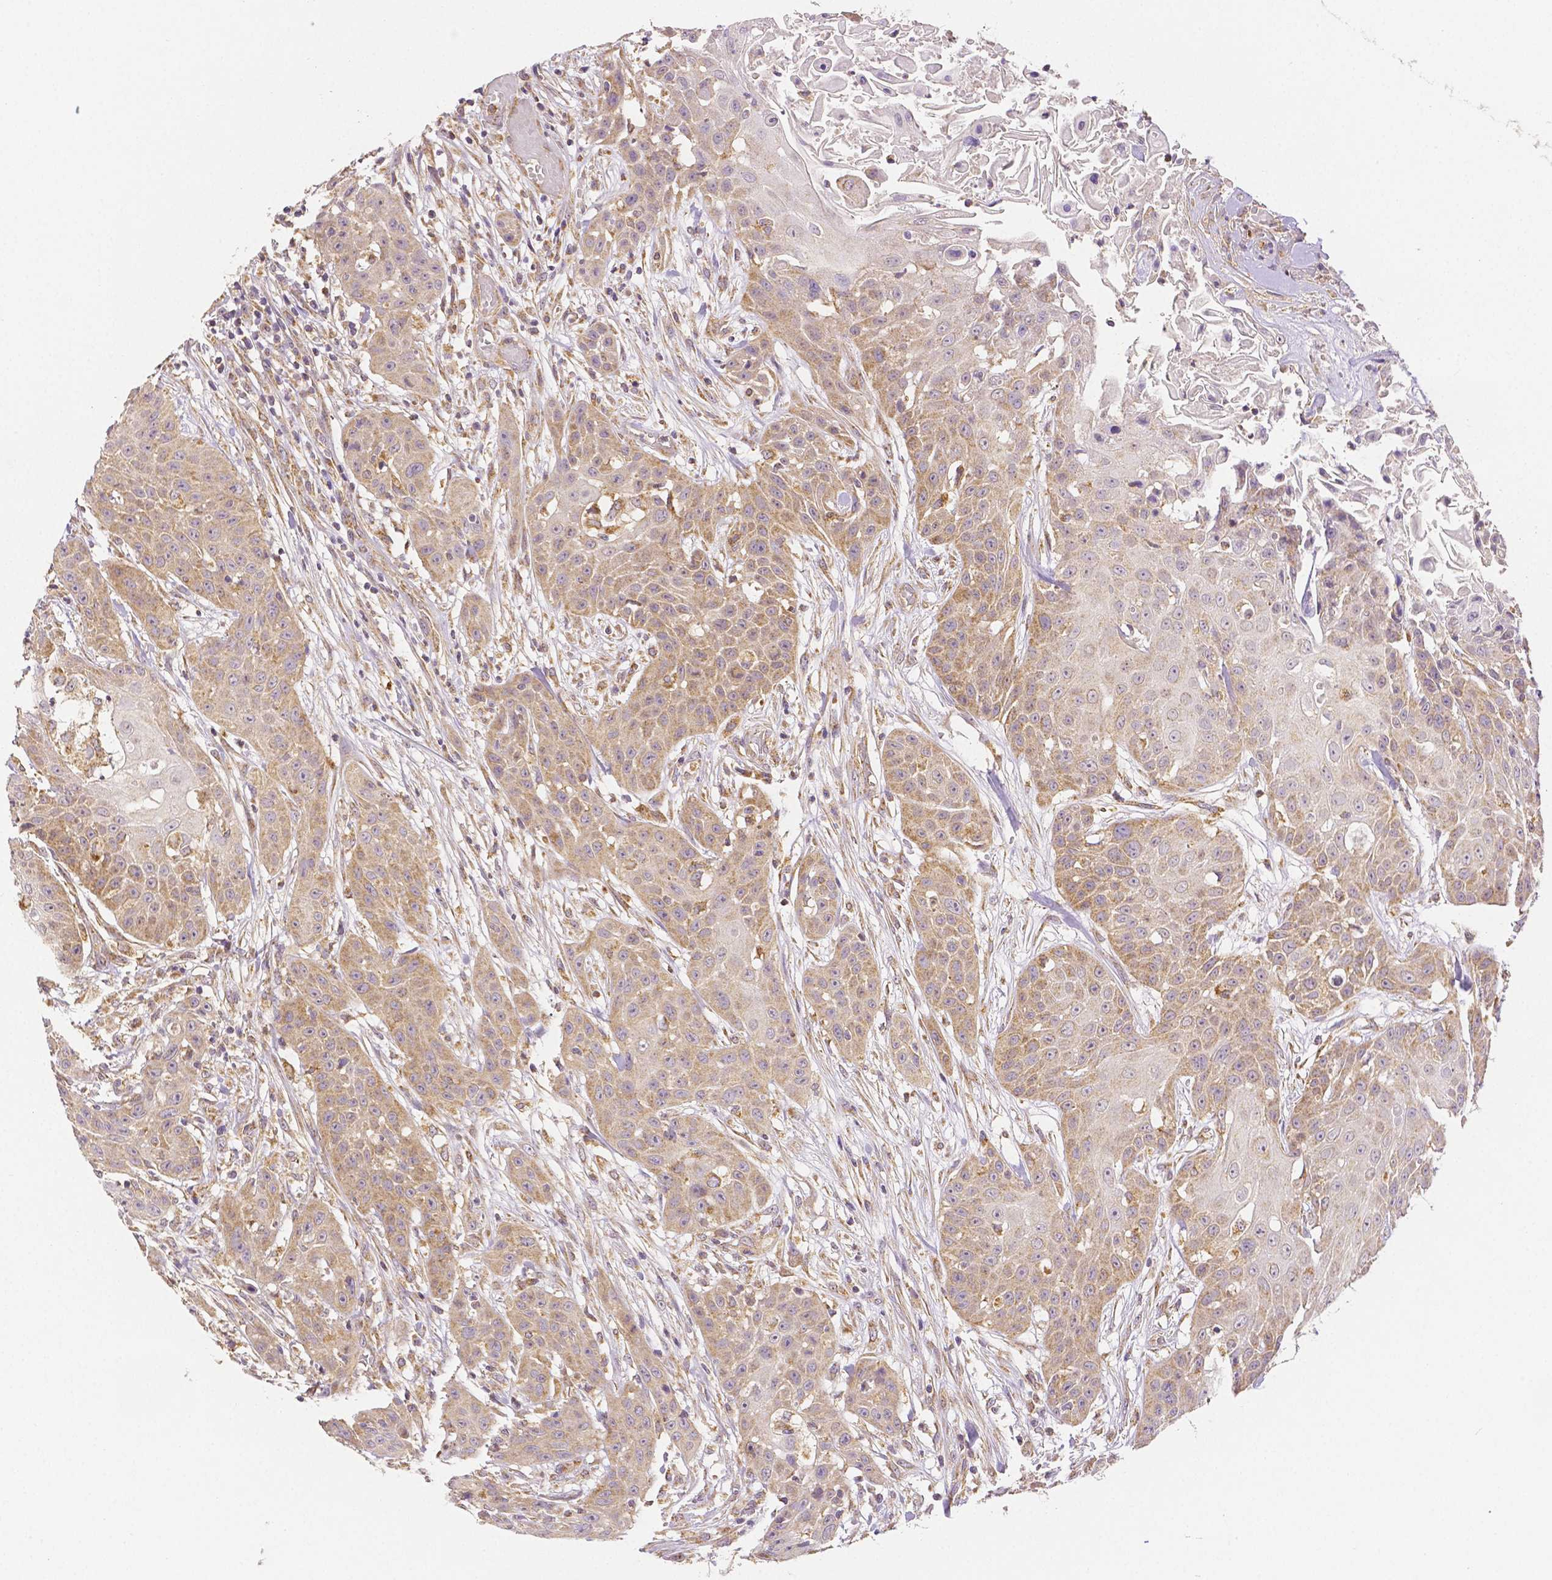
{"staining": {"intensity": "weak", "quantity": ">75%", "location": "cytoplasmic/membranous"}, "tissue": "head and neck cancer", "cell_type": "Tumor cells", "image_type": "cancer", "snomed": [{"axis": "morphology", "description": "Squamous cell carcinoma, NOS"}, {"axis": "topography", "description": "Oral tissue"}, {"axis": "topography", "description": "Head-Neck"}], "caption": "The image demonstrates staining of head and neck squamous cell carcinoma, revealing weak cytoplasmic/membranous protein expression (brown color) within tumor cells.", "gene": "RHOT1", "patient": {"sex": "female", "age": 55}}